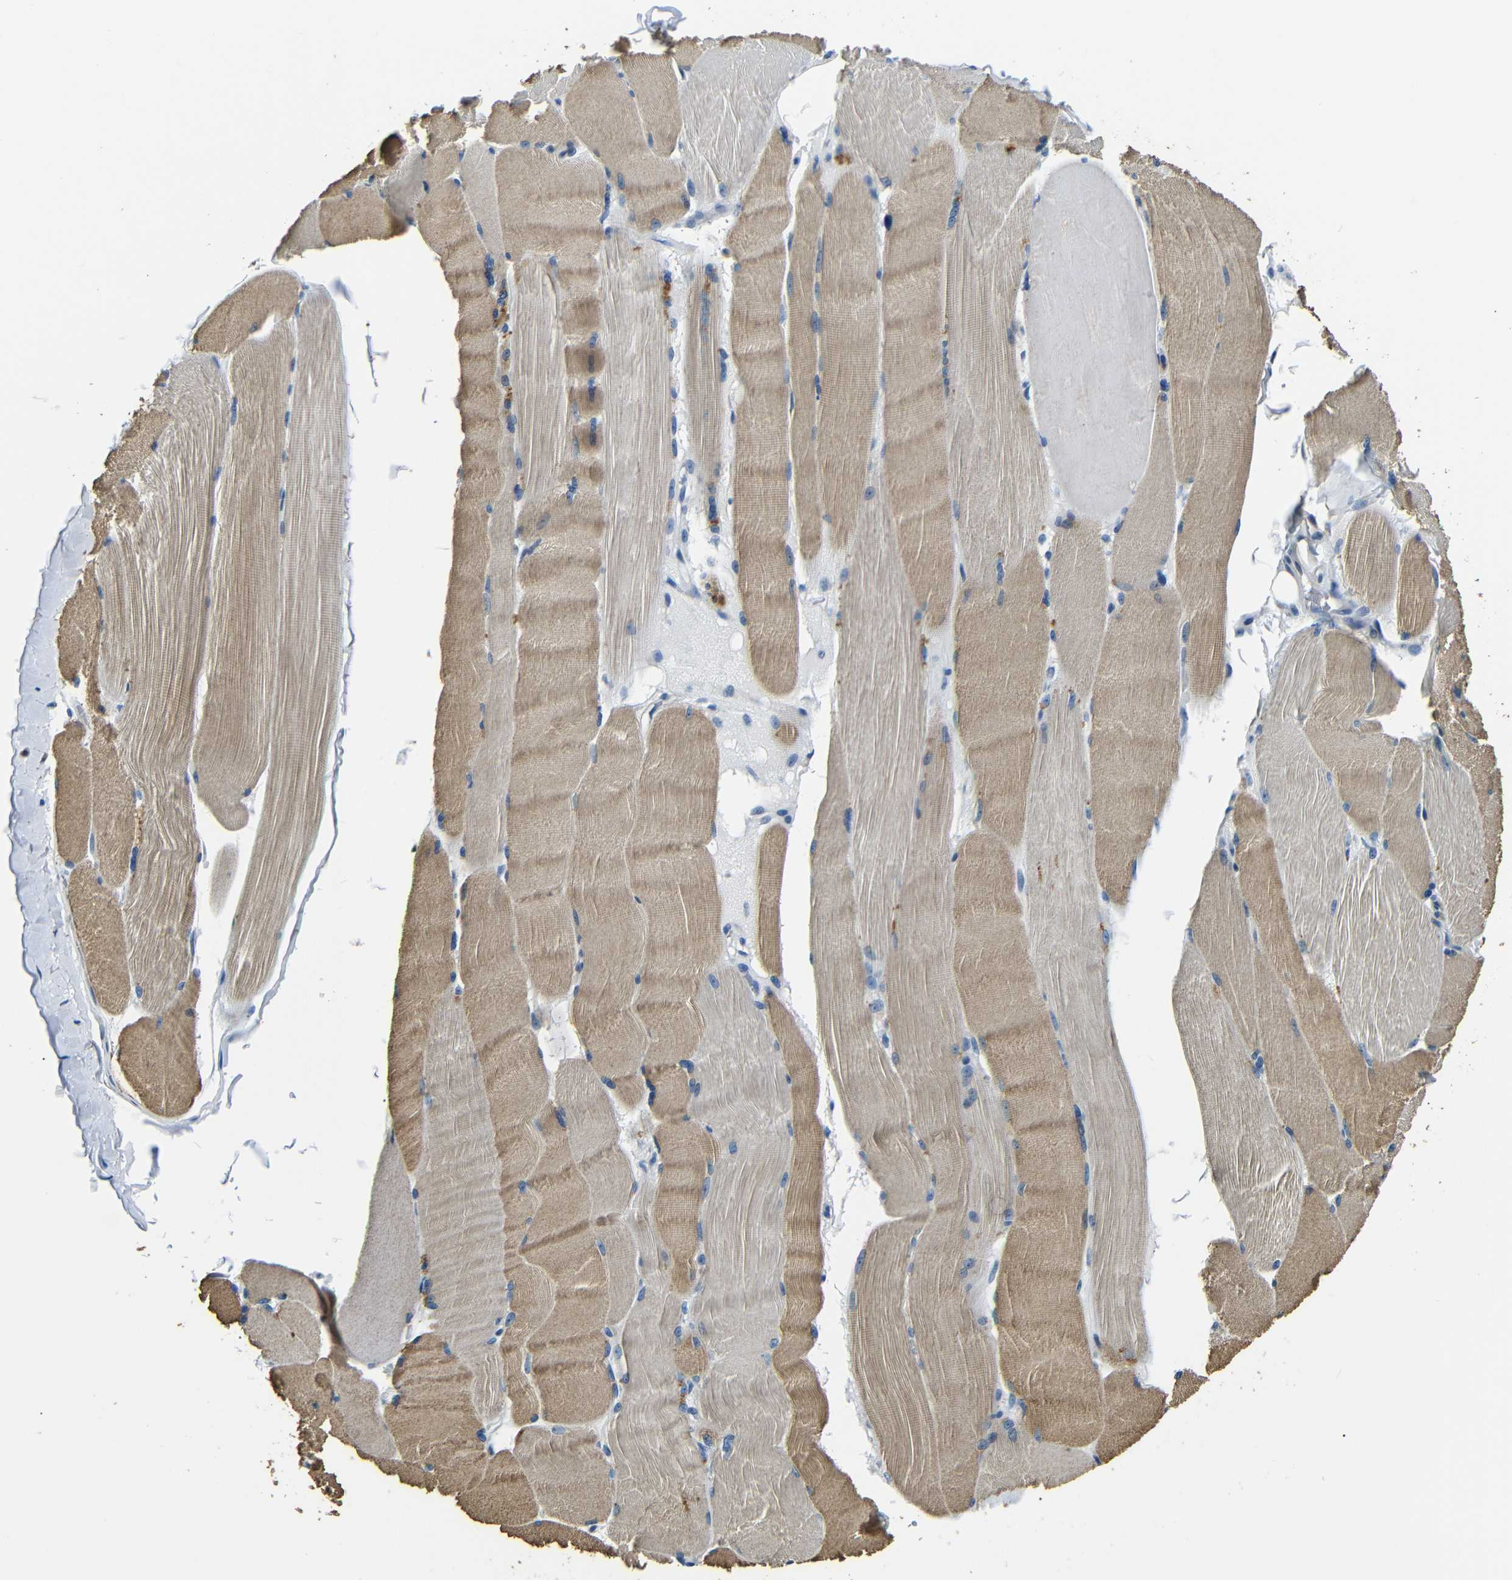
{"staining": {"intensity": "moderate", "quantity": ">75%", "location": "cytoplasmic/membranous"}, "tissue": "skeletal muscle", "cell_type": "Myocytes", "image_type": "normal", "snomed": [{"axis": "morphology", "description": "Normal tissue, NOS"}, {"axis": "topography", "description": "Skin"}, {"axis": "topography", "description": "Skeletal muscle"}], "caption": "Protein analysis of normal skeletal muscle demonstrates moderate cytoplasmic/membranous staining in about >75% of myocytes. (DAB IHC, brown staining for protein, blue staining for nuclei).", "gene": "TAFA1", "patient": {"sex": "male", "age": 83}}